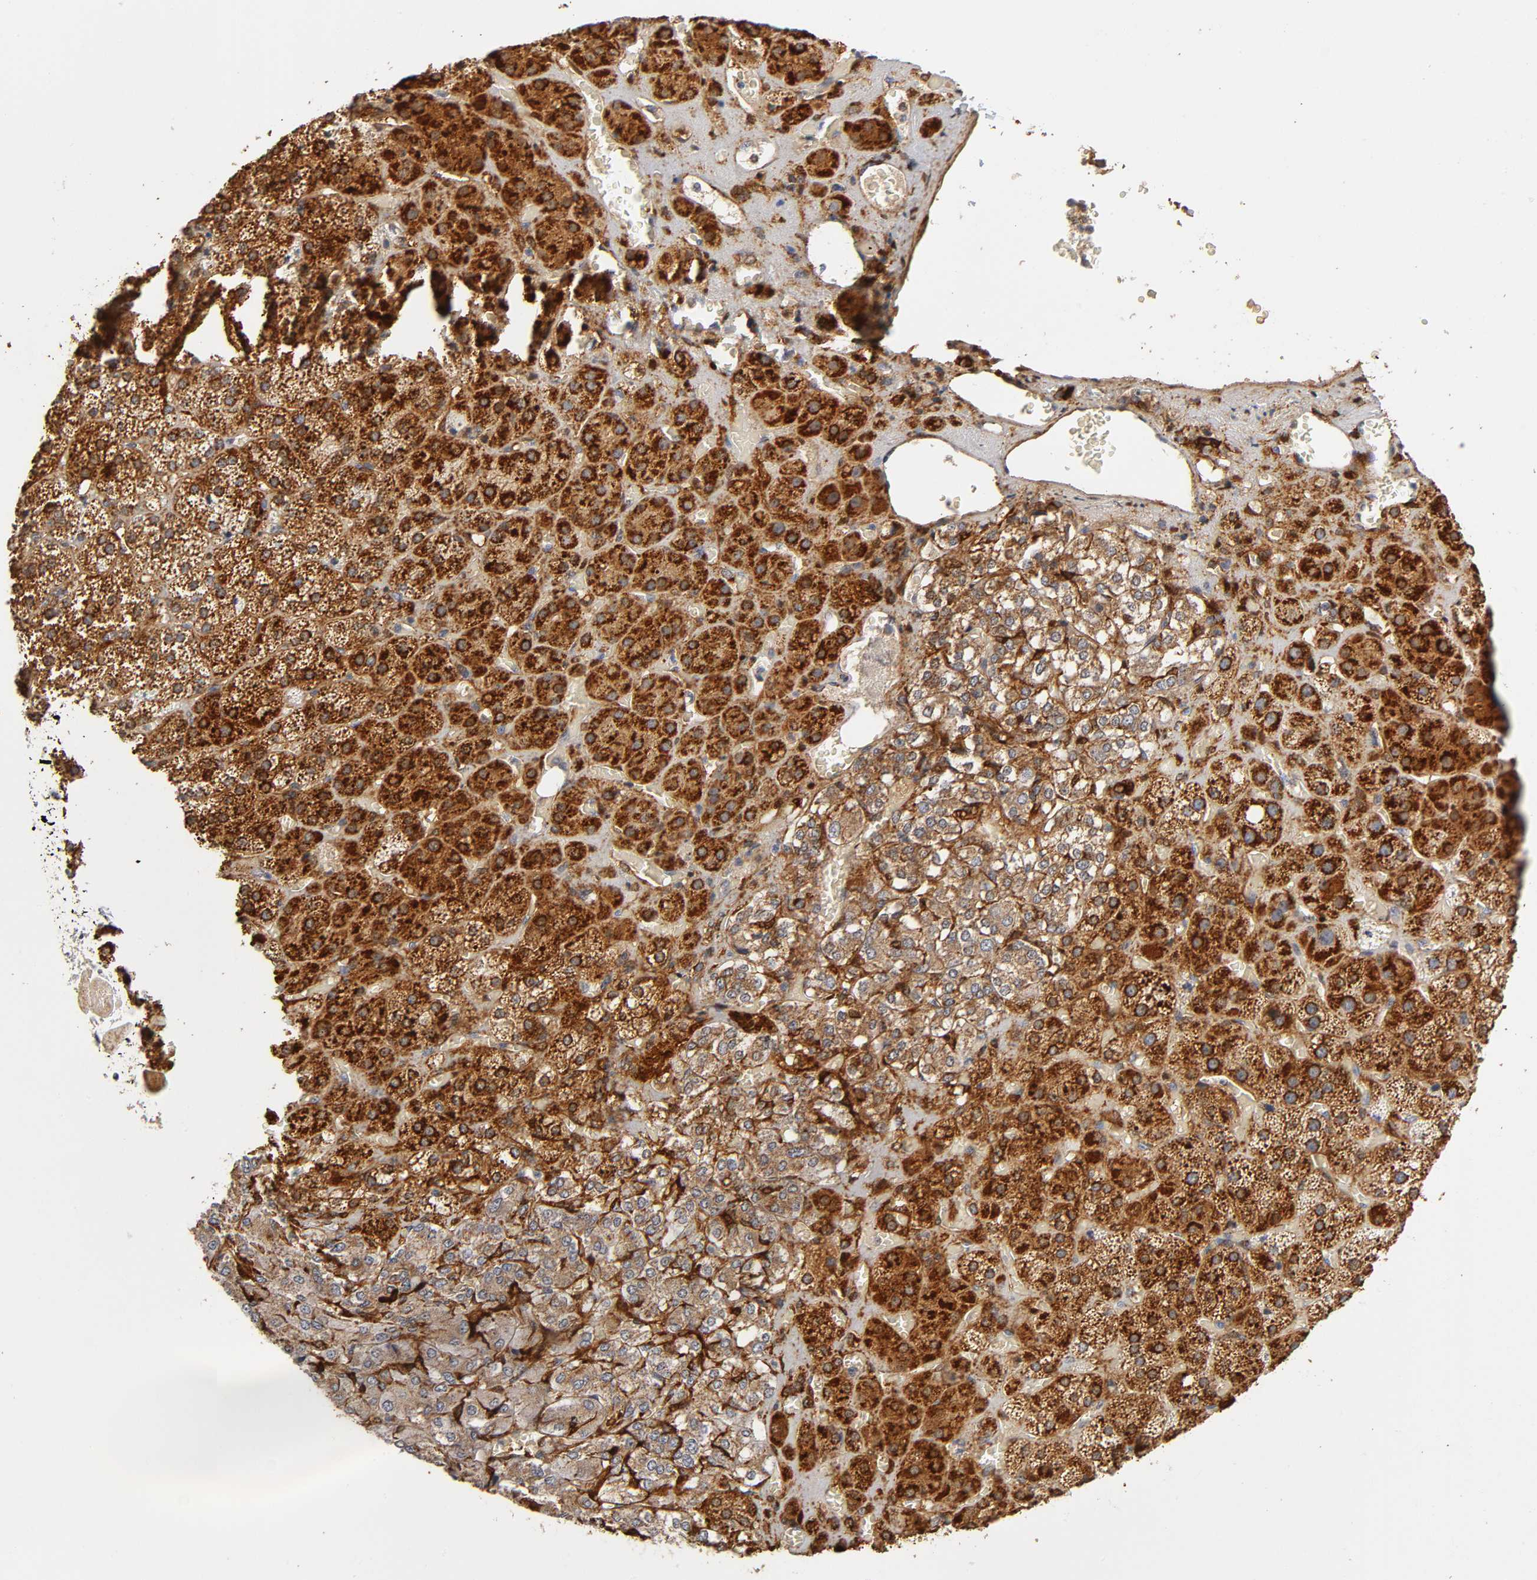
{"staining": {"intensity": "strong", "quantity": ">75%", "location": "cytoplasmic/membranous"}, "tissue": "adrenal gland", "cell_type": "Glandular cells", "image_type": "normal", "snomed": [{"axis": "morphology", "description": "Normal tissue, NOS"}, {"axis": "topography", "description": "Adrenal gland"}], "caption": "The immunohistochemical stain highlights strong cytoplasmic/membranous expression in glandular cells of normal adrenal gland. (DAB (3,3'-diaminobenzidine) IHC with brightfield microscopy, high magnification).", "gene": "ISG15", "patient": {"sex": "female", "age": 71}}